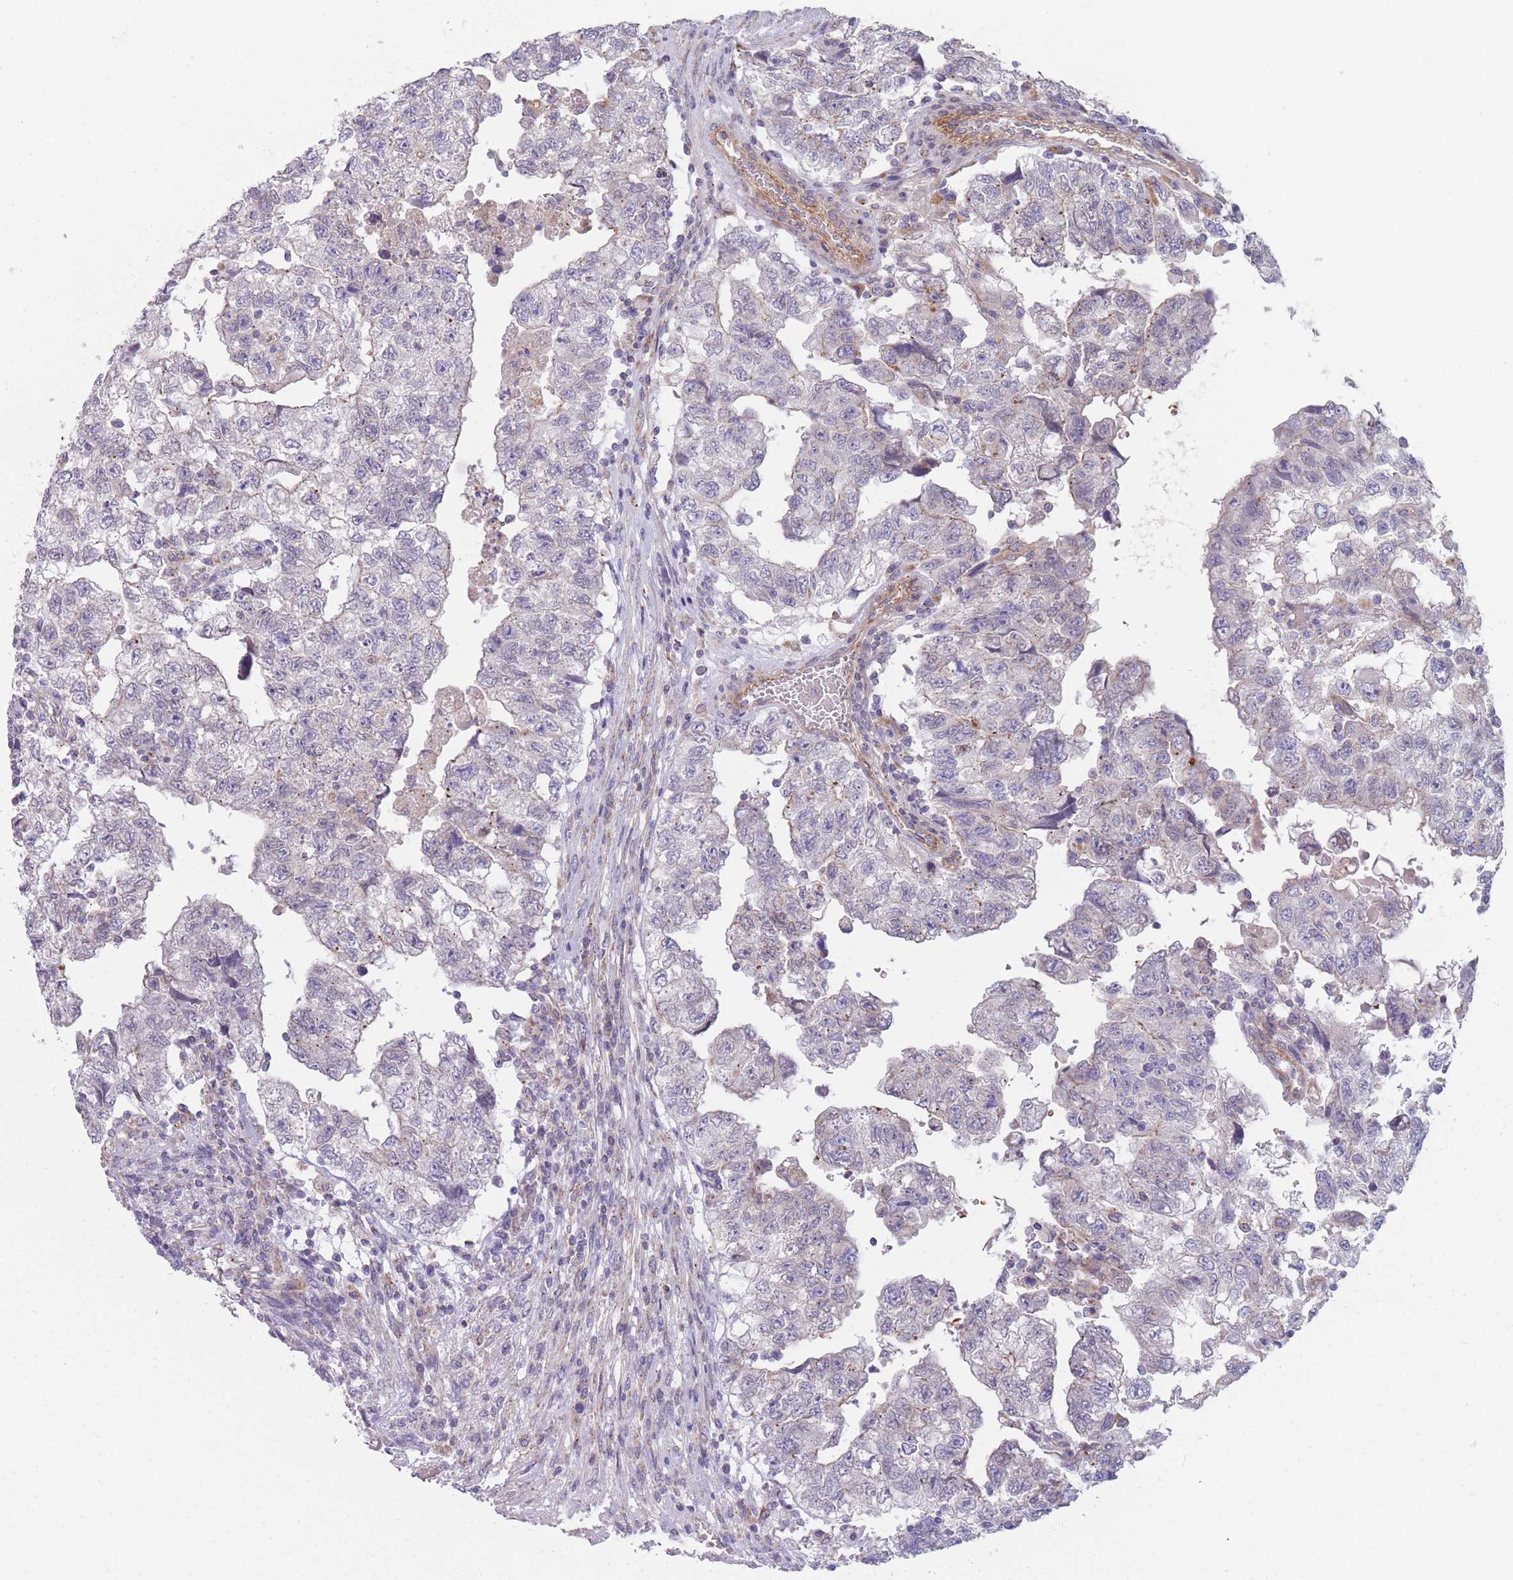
{"staining": {"intensity": "negative", "quantity": "none", "location": "none"}, "tissue": "testis cancer", "cell_type": "Tumor cells", "image_type": "cancer", "snomed": [{"axis": "morphology", "description": "Carcinoma, Embryonal, NOS"}, {"axis": "topography", "description": "Testis"}], "caption": "Tumor cells show no significant protein positivity in embryonal carcinoma (testis). The staining is performed using DAB brown chromogen with nuclei counter-stained in using hematoxylin.", "gene": "SMPD4", "patient": {"sex": "male", "age": 36}}